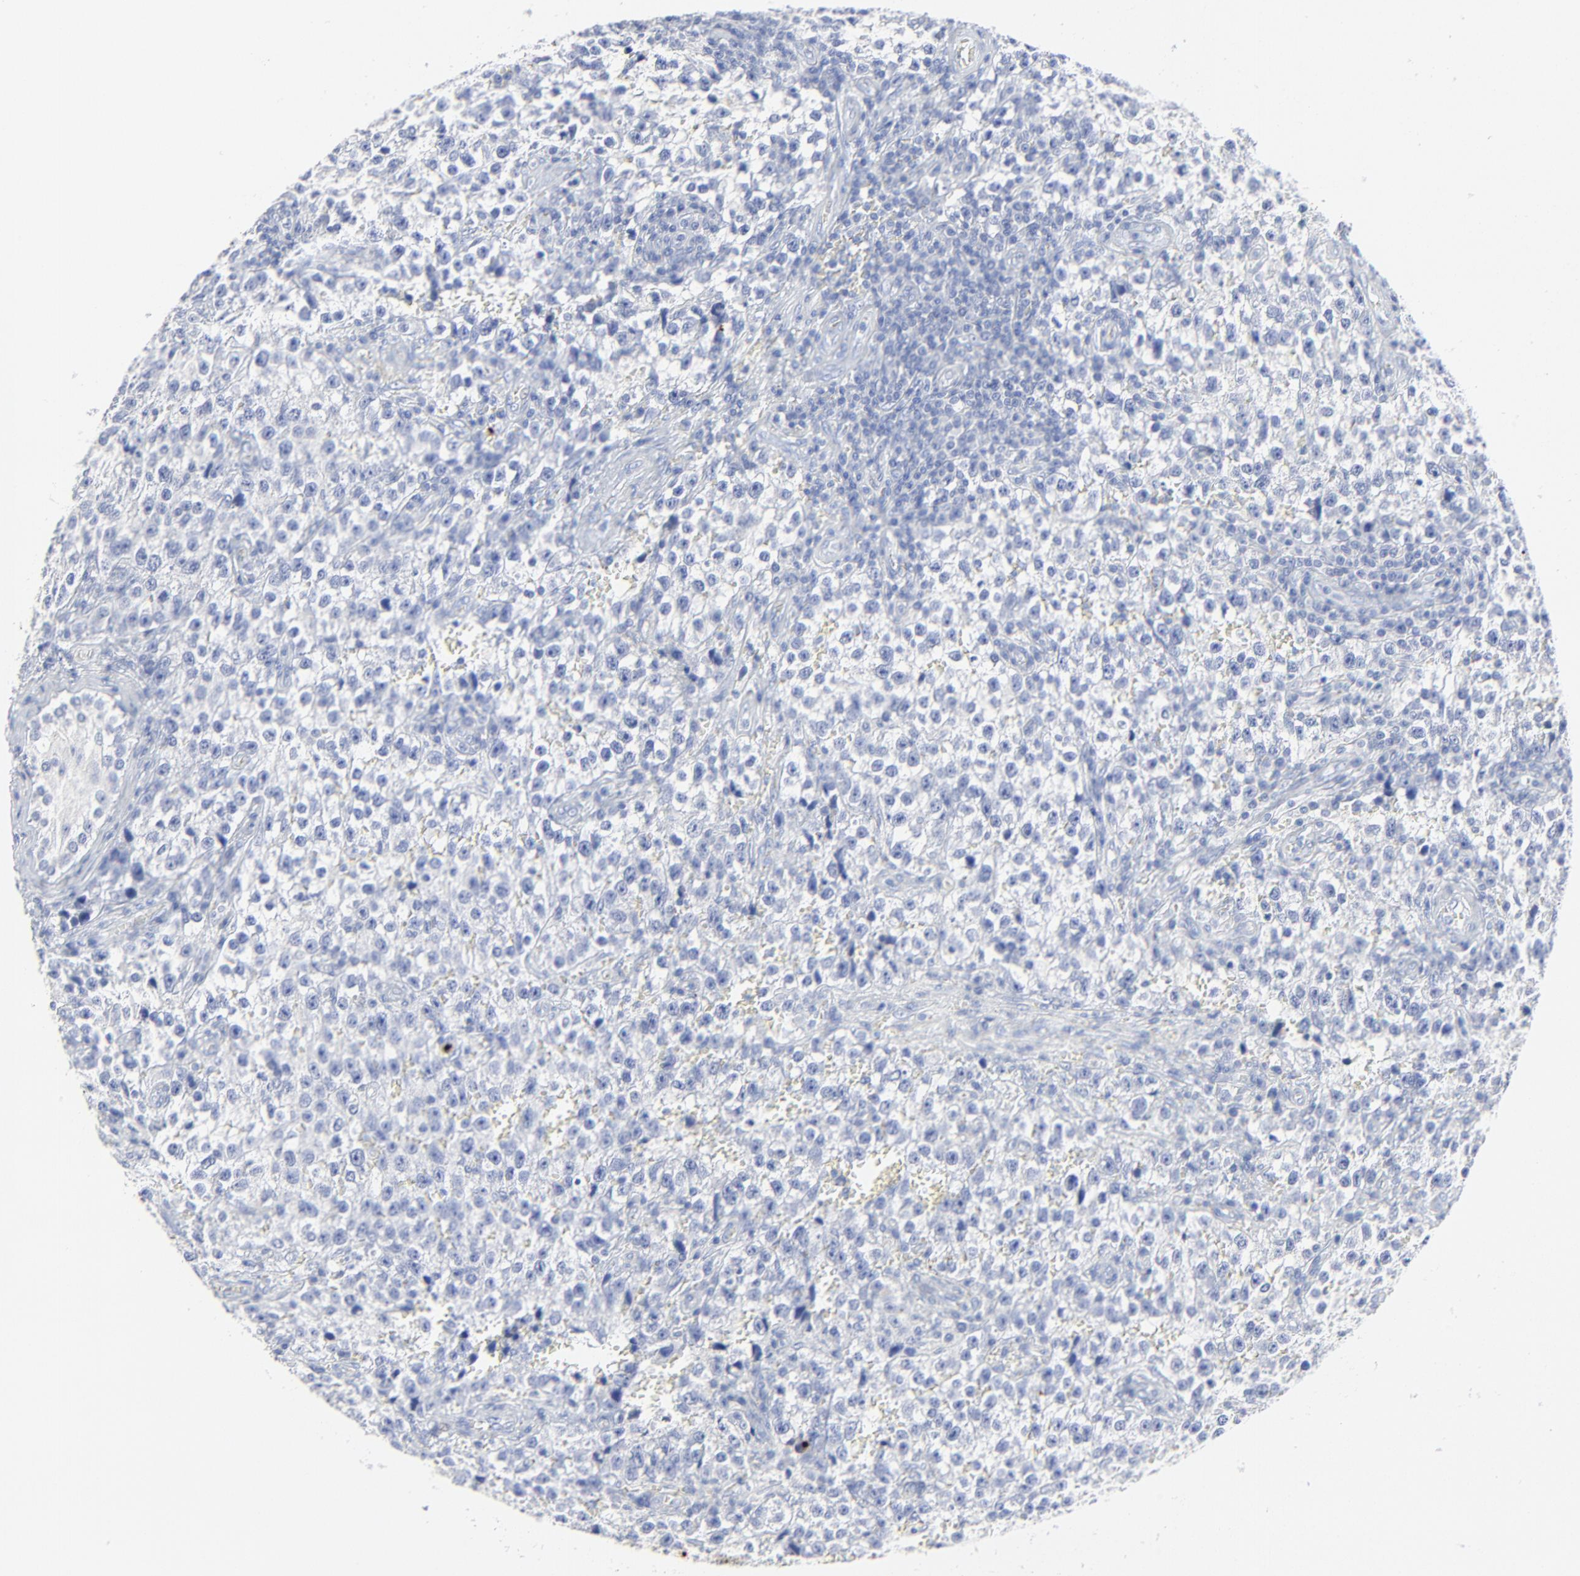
{"staining": {"intensity": "negative", "quantity": "none", "location": "none"}, "tissue": "testis cancer", "cell_type": "Tumor cells", "image_type": "cancer", "snomed": [{"axis": "morphology", "description": "Seminoma, NOS"}, {"axis": "topography", "description": "Testis"}], "caption": "This micrograph is of testis seminoma stained with IHC to label a protein in brown with the nuclei are counter-stained blue. There is no expression in tumor cells.", "gene": "LCN2", "patient": {"sex": "male", "age": 38}}